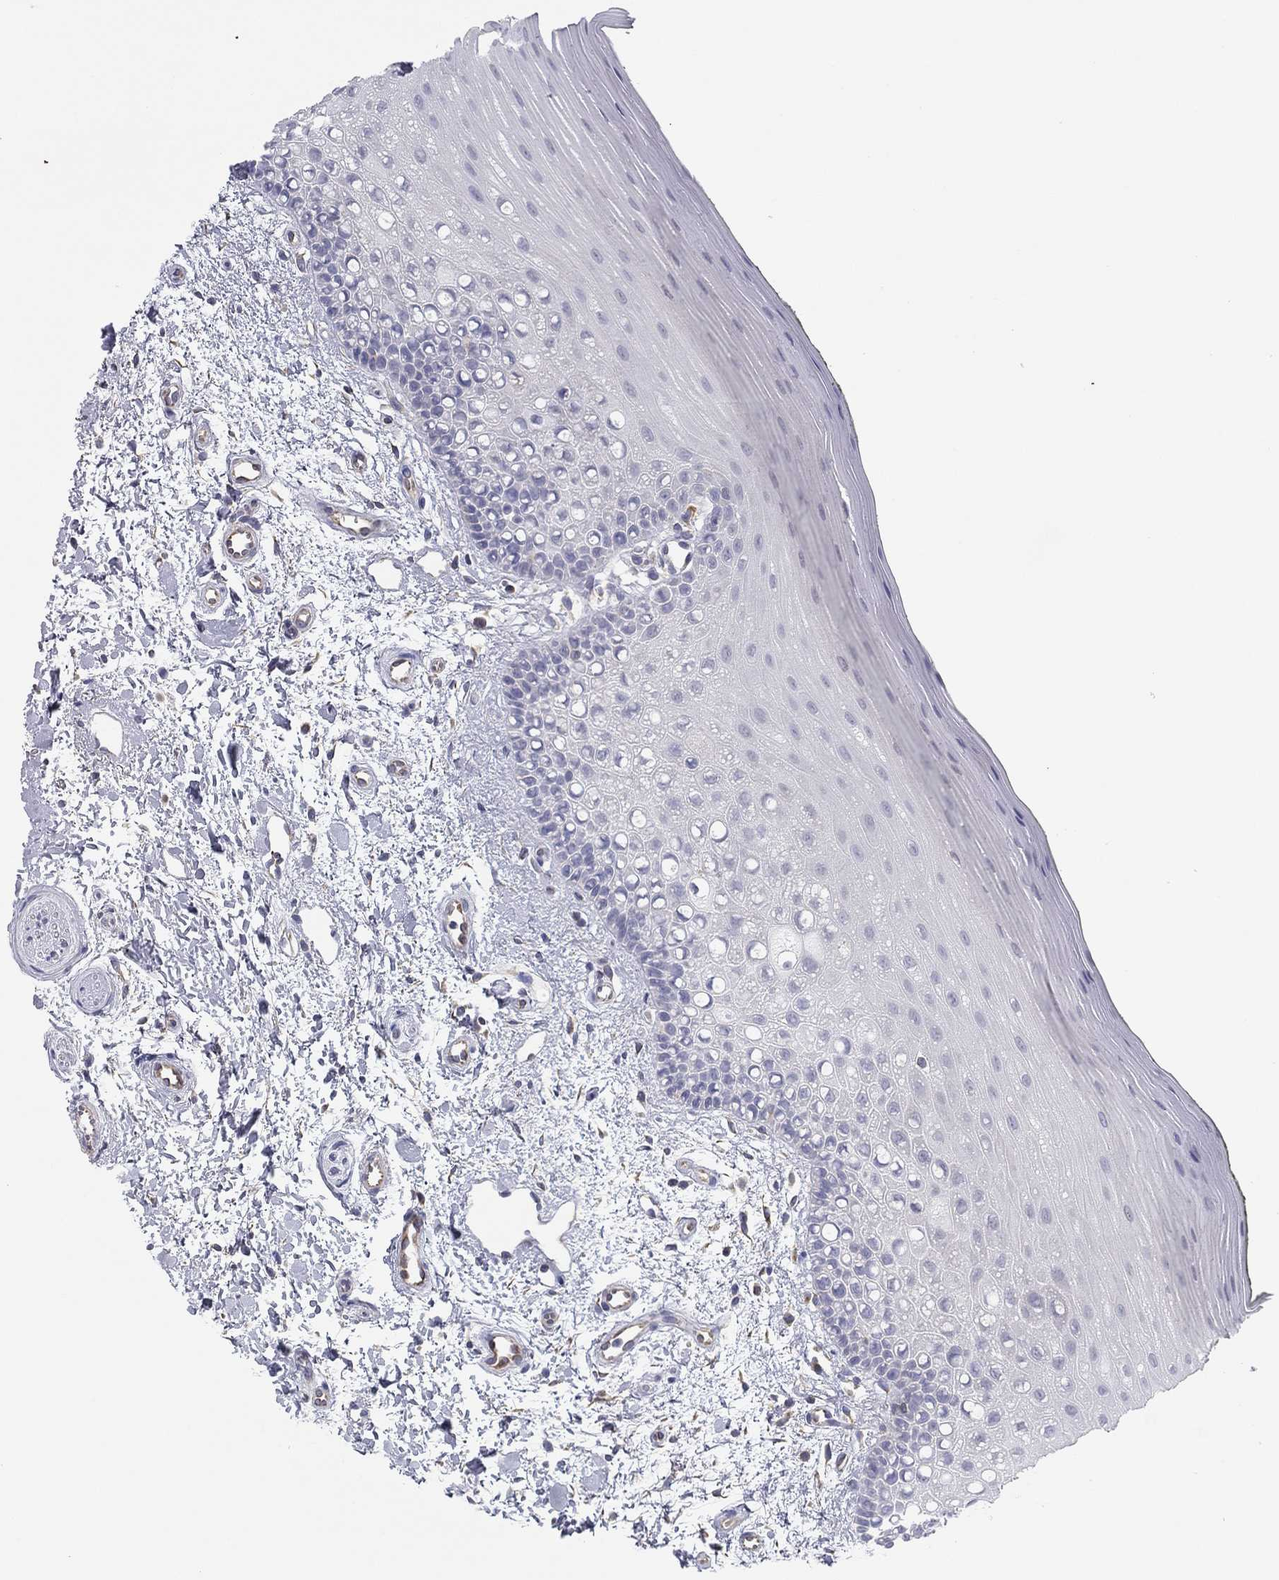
{"staining": {"intensity": "negative", "quantity": "none", "location": "none"}, "tissue": "oral mucosa", "cell_type": "Squamous epithelial cells", "image_type": "normal", "snomed": [{"axis": "morphology", "description": "Normal tissue, NOS"}, {"axis": "topography", "description": "Oral tissue"}], "caption": "DAB immunohistochemical staining of unremarkable oral mucosa displays no significant positivity in squamous epithelial cells. (Immunohistochemistry (ihc), brightfield microscopy, high magnification).", "gene": "SEPTIN3", "patient": {"sex": "female", "age": 78}}